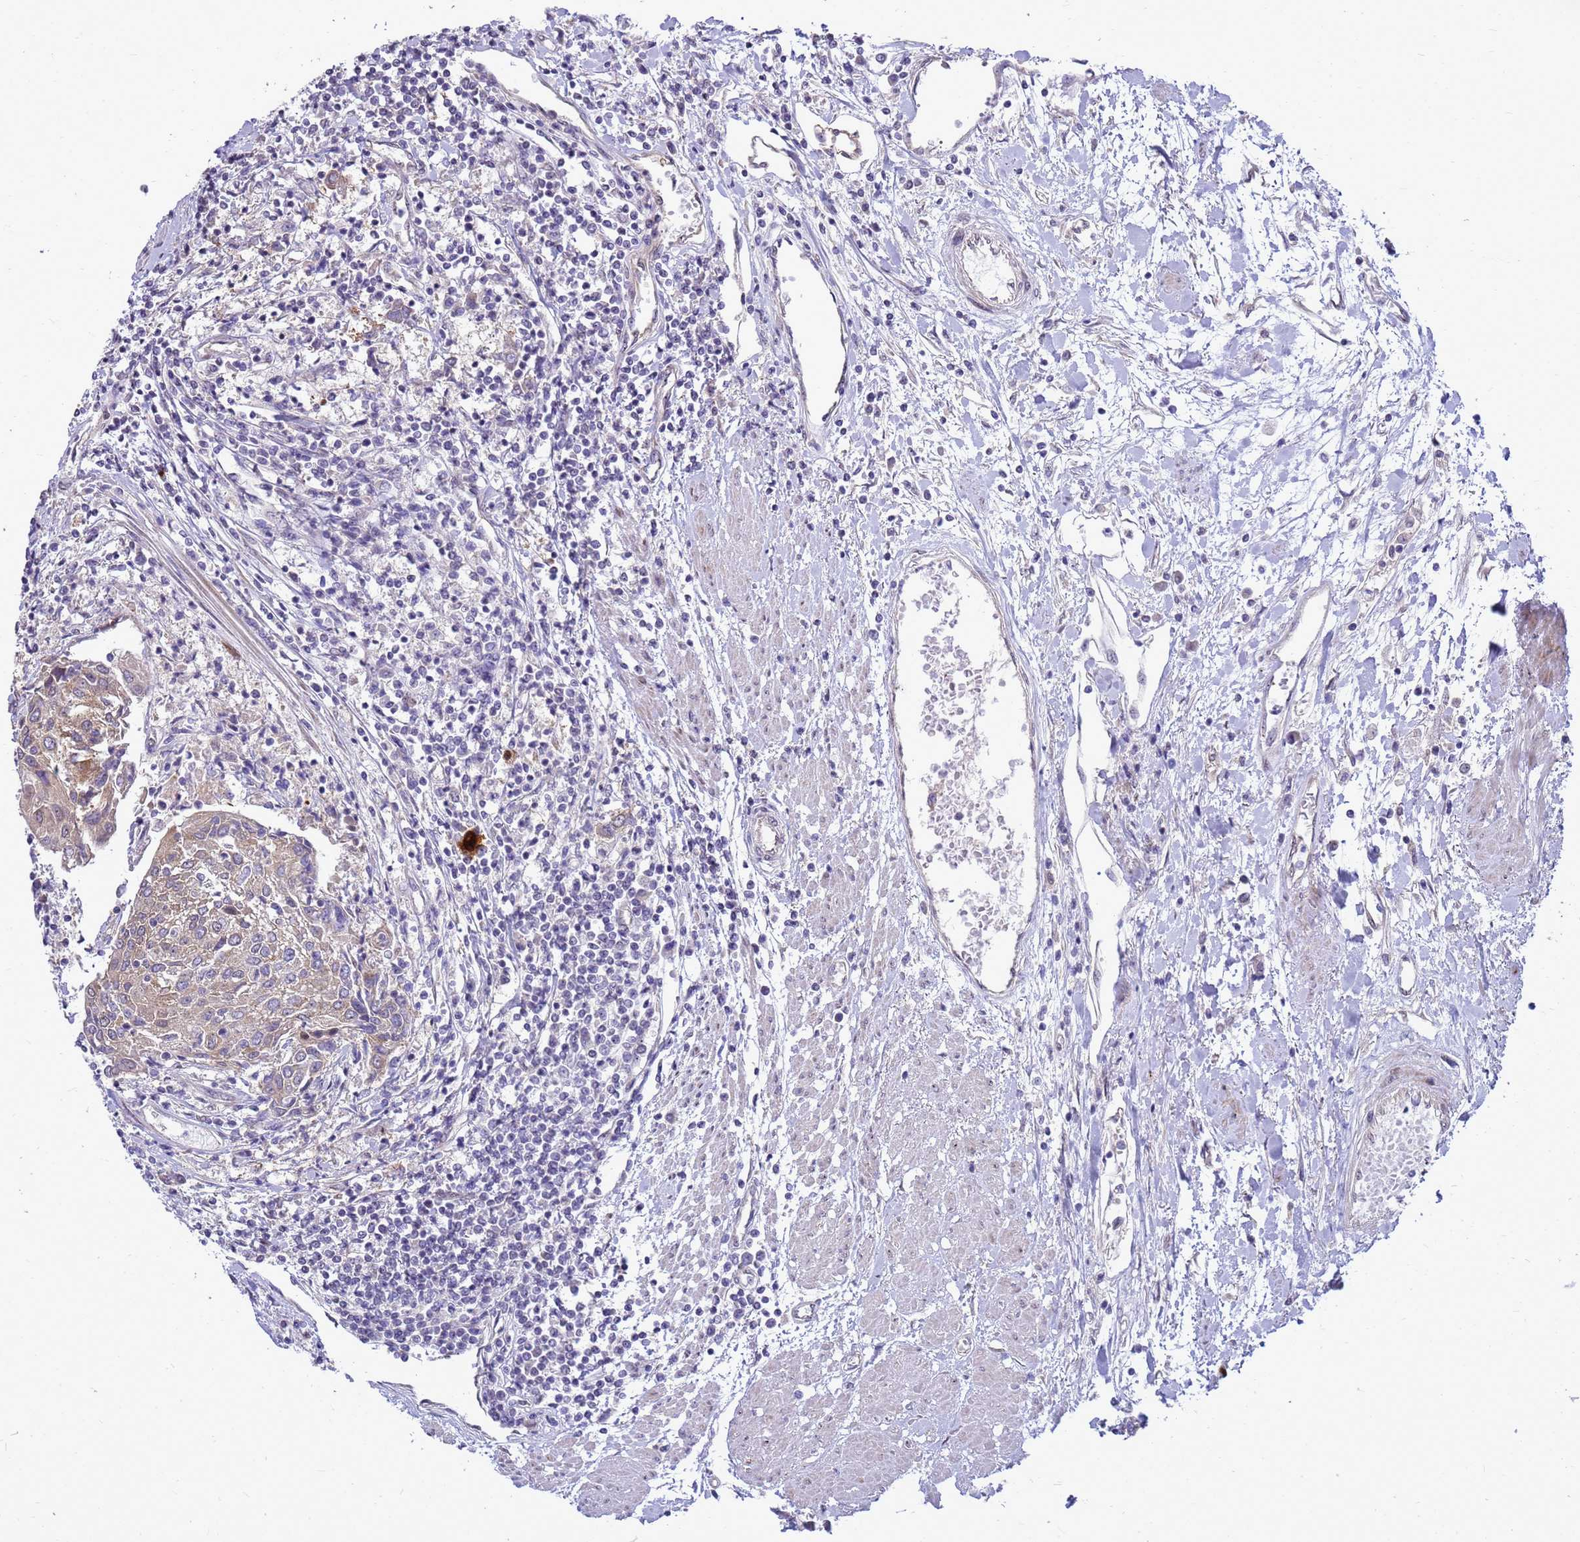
{"staining": {"intensity": "moderate", "quantity": "25%-75%", "location": "cytoplasmic/membranous"}, "tissue": "urothelial cancer", "cell_type": "Tumor cells", "image_type": "cancer", "snomed": [{"axis": "morphology", "description": "Urothelial carcinoma, High grade"}, {"axis": "topography", "description": "Urinary bladder"}], "caption": "A brown stain labels moderate cytoplasmic/membranous positivity of a protein in human urothelial cancer tumor cells. Using DAB (brown) and hematoxylin (blue) stains, captured at high magnification using brightfield microscopy.", "gene": "RSPO1", "patient": {"sex": "female", "age": 85}}